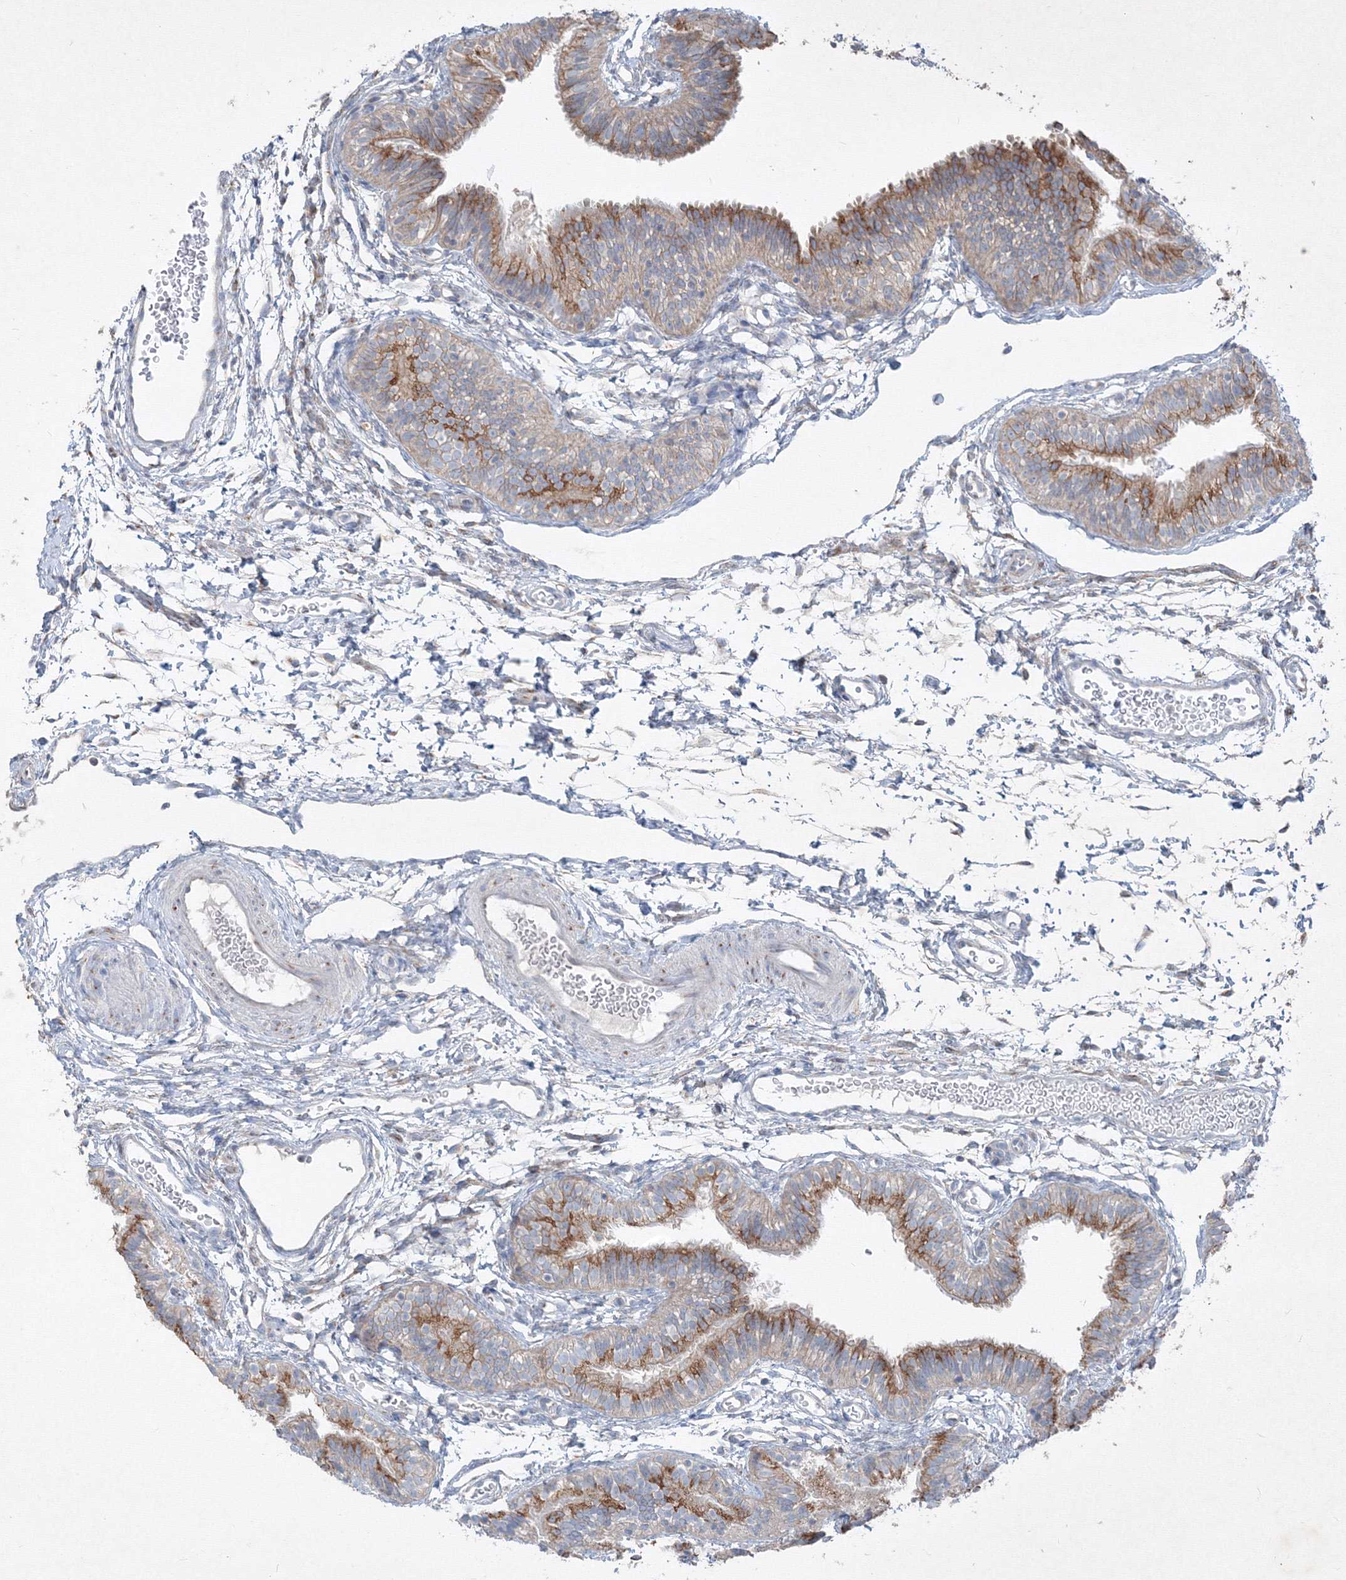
{"staining": {"intensity": "moderate", "quantity": "25%-75%", "location": "cytoplasmic/membranous"}, "tissue": "fallopian tube", "cell_type": "Glandular cells", "image_type": "normal", "snomed": [{"axis": "morphology", "description": "Normal tissue, NOS"}, {"axis": "topography", "description": "Fallopian tube"}], "caption": "Moderate cytoplasmic/membranous staining is appreciated in about 25%-75% of glandular cells in normal fallopian tube.", "gene": "IFNAR1", "patient": {"sex": "female", "age": 35}}